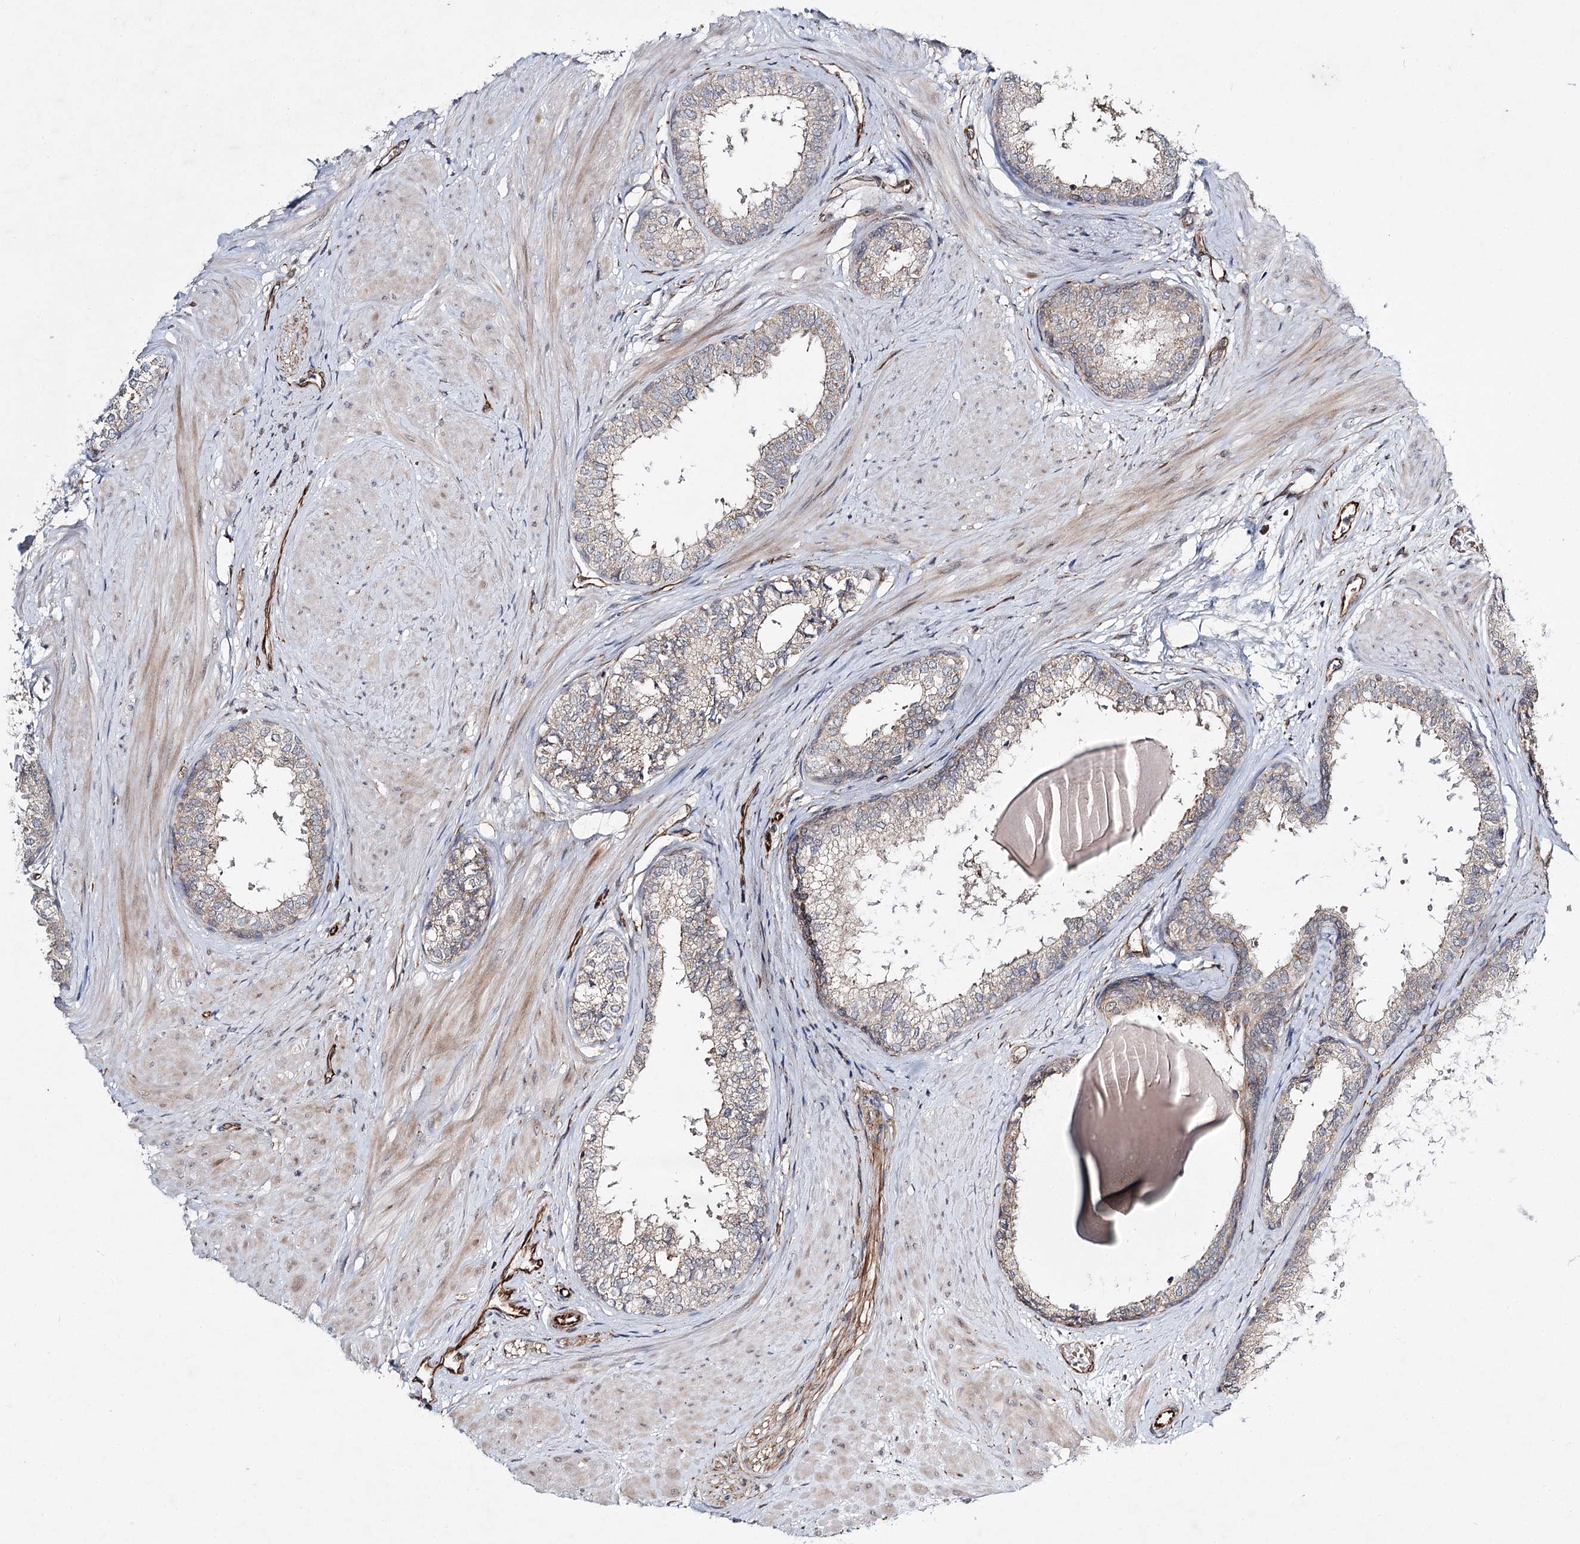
{"staining": {"intensity": "weak", "quantity": "<25%", "location": "cytoplasmic/membranous"}, "tissue": "prostate", "cell_type": "Glandular cells", "image_type": "normal", "snomed": [{"axis": "morphology", "description": "Normal tissue, NOS"}, {"axis": "topography", "description": "Prostate"}], "caption": "A histopathology image of human prostate is negative for staining in glandular cells. (Stains: DAB immunohistochemistry (IHC) with hematoxylin counter stain, Microscopy: brightfield microscopy at high magnification).", "gene": "DPEP2", "patient": {"sex": "male", "age": 48}}